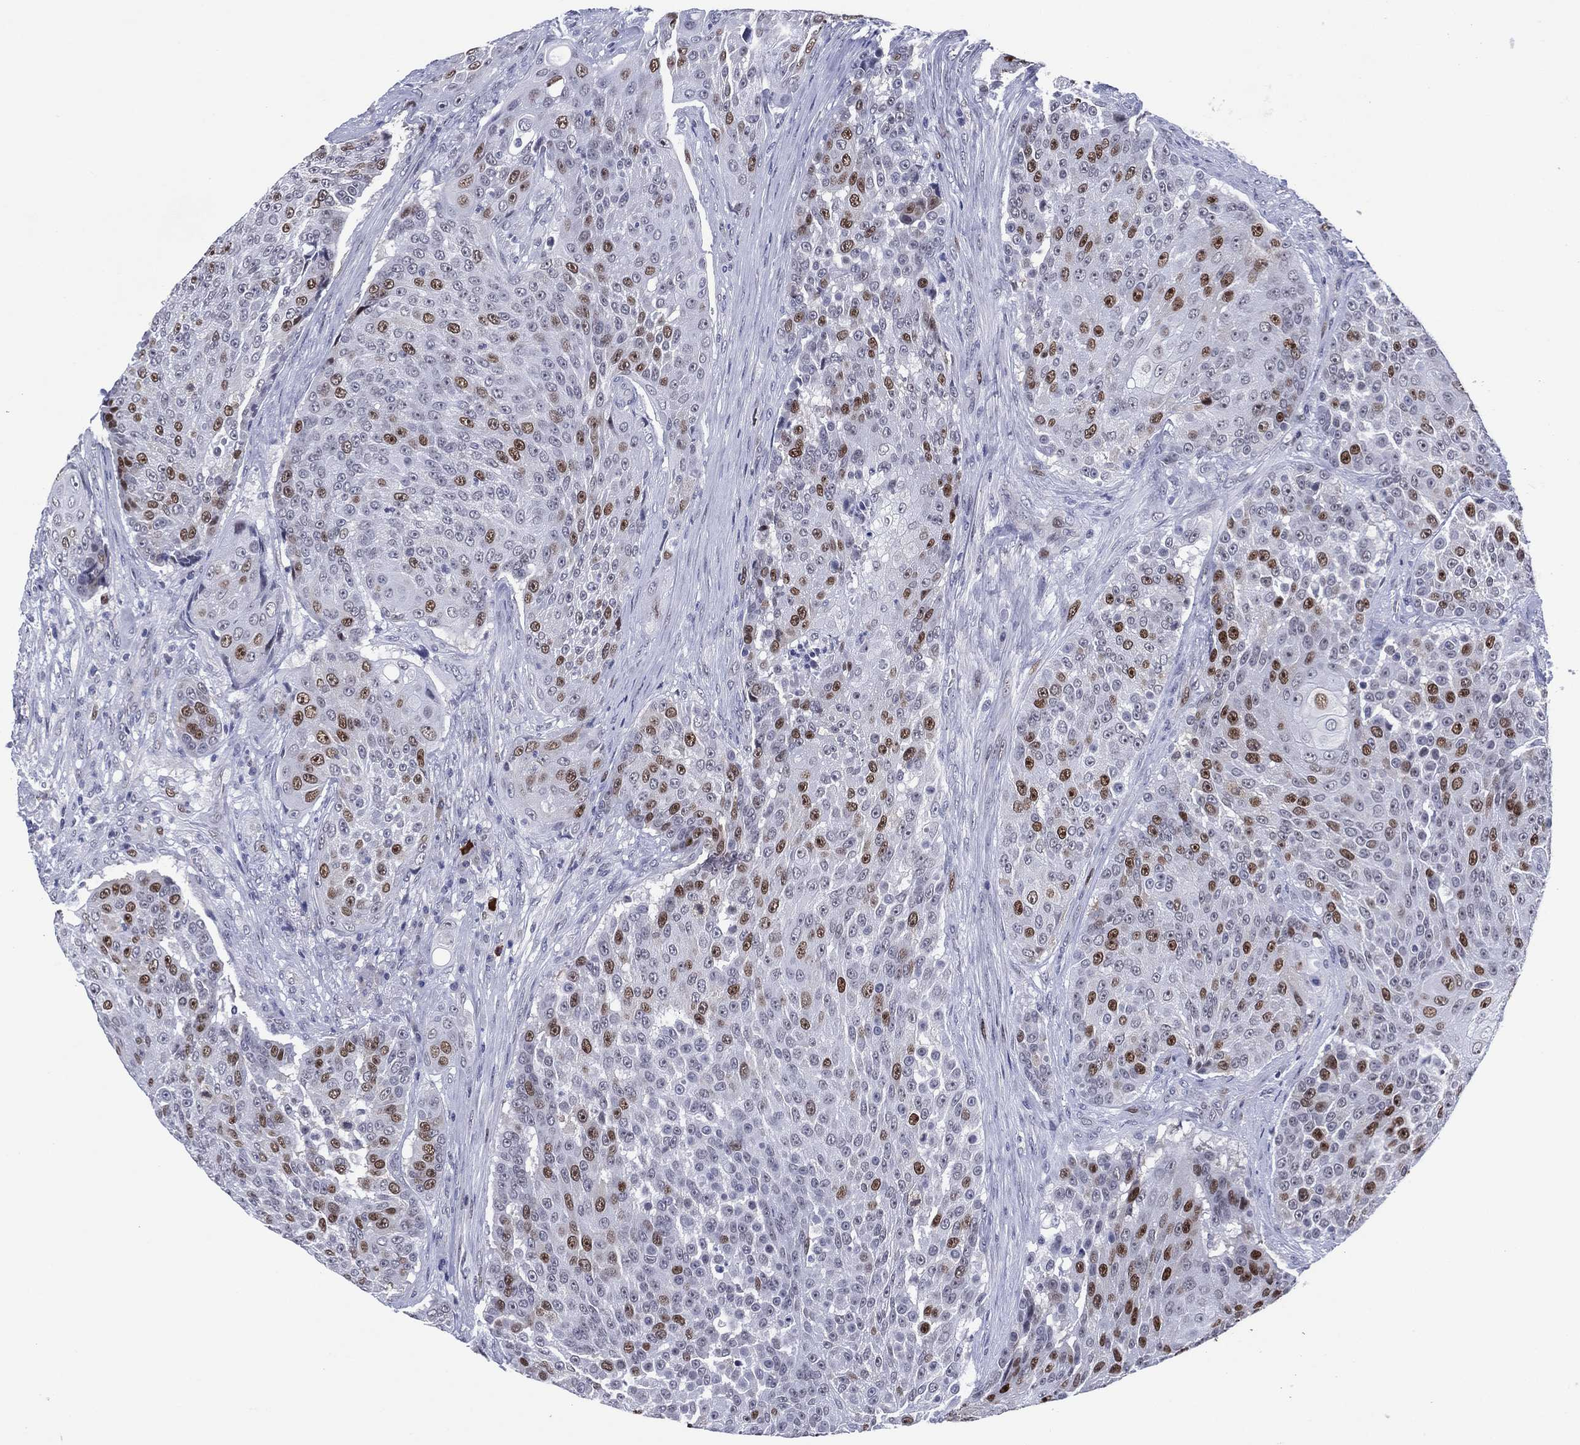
{"staining": {"intensity": "strong", "quantity": "<25%", "location": "nuclear"}, "tissue": "urothelial cancer", "cell_type": "Tumor cells", "image_type": "cancer", "snomed": [{"axis": "morphology", "description": "Urothelial carcinoma, High grade"}, {"axis": "topography", "description": "Urinary bladder"}], "caption": "Immunohistochemical staining of human urothelial cancer displays strong nuclear protein positivity in approximately <25% of tumor cells. (Stains: DAB (3,3'-diaminobenzidine) in brown, nuclei in blue, Microscopy: brightfield microscopy at high magnification).", "gene": "GATA6", "patient": {"sex": "female", "age": 63}}